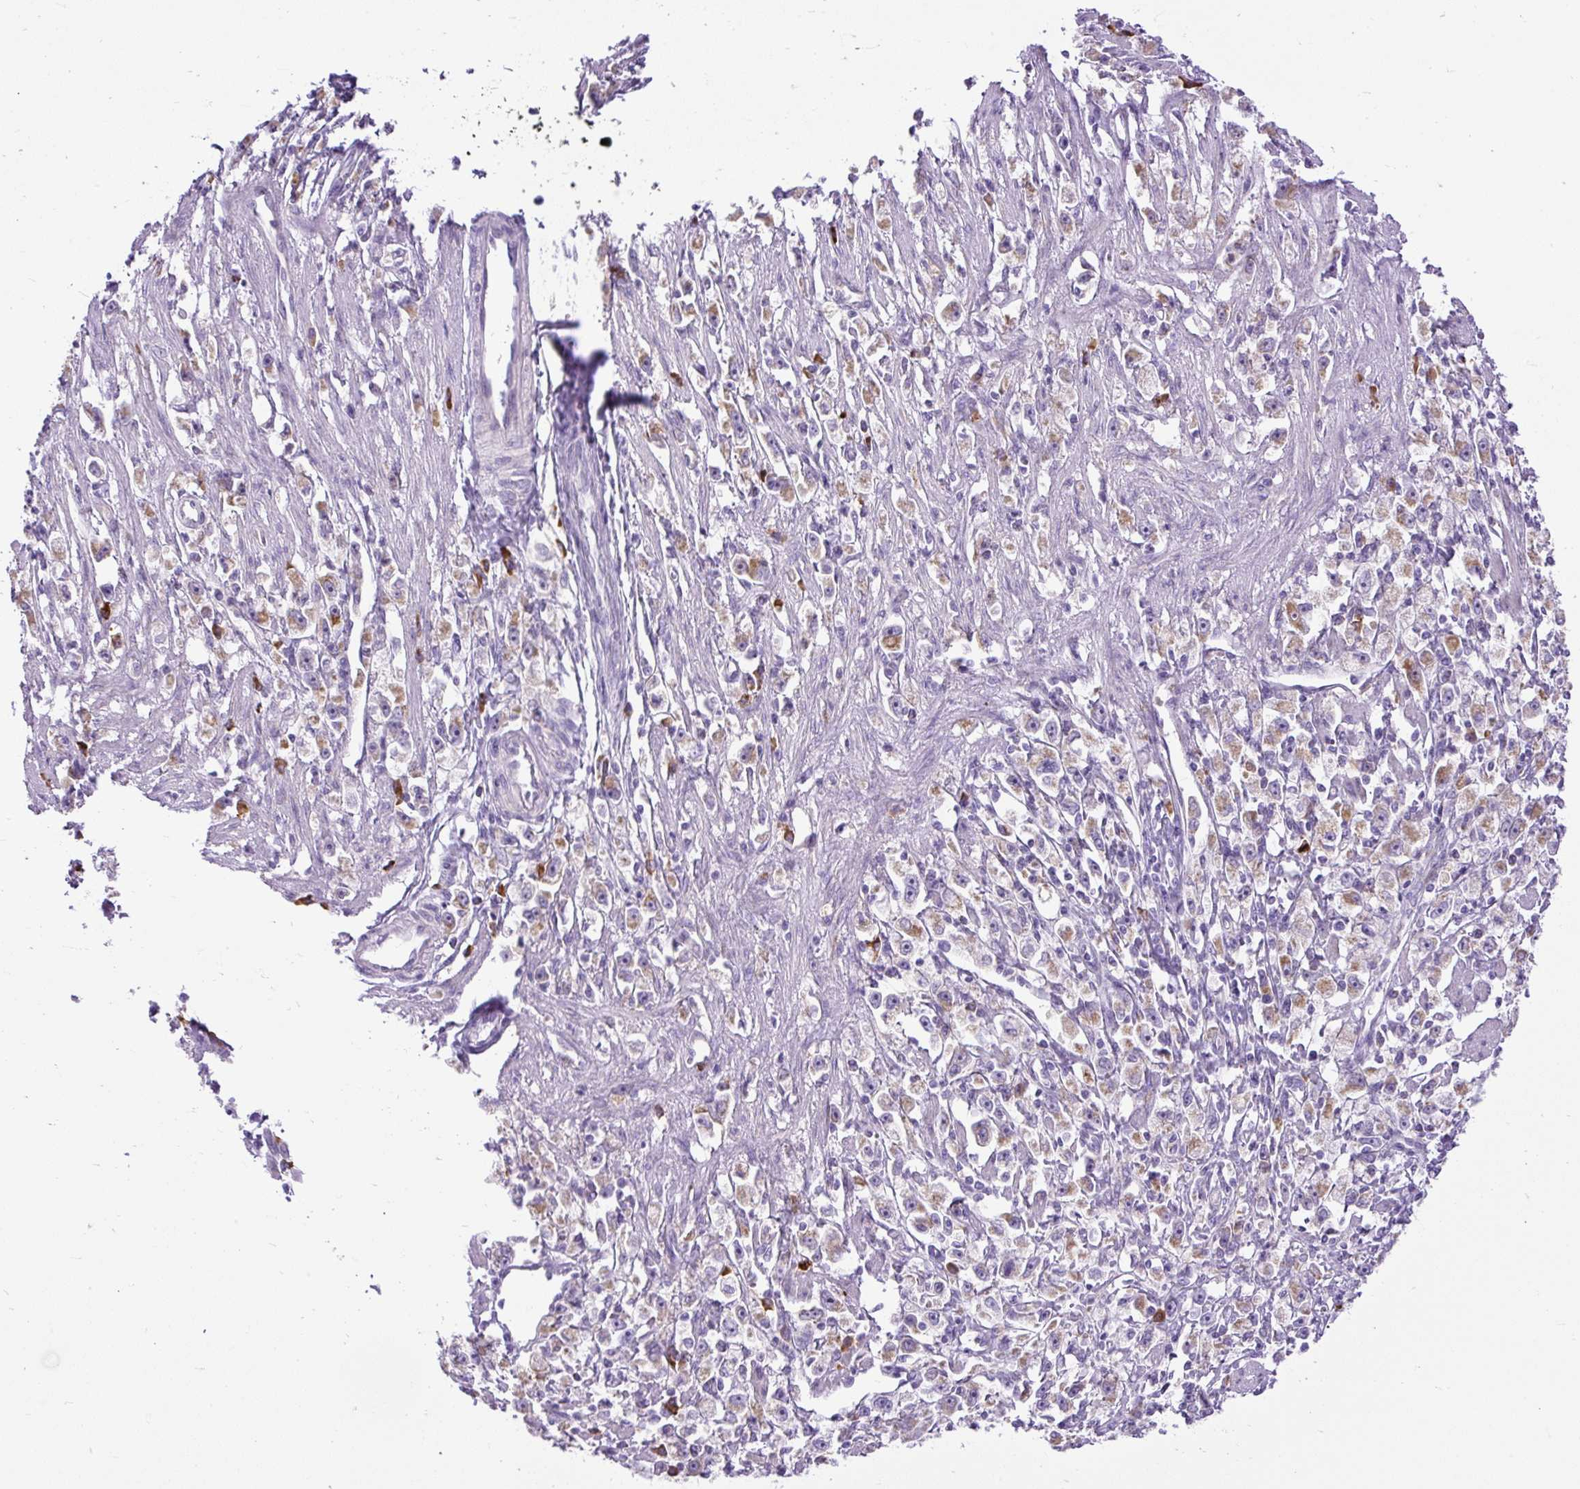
{"staining": {"intensity": "moderate", "quantity": "25%-75%", "location": "cytoplasmic/membranous"}, "tissue": "stomach cancer", "cell_type": "Tumor cells", "image_type": "cancer", "snomed": [{"axis": "morphology", "description": "Adenocarcinoma, NOS"}, {"axis": "topography", "description": "Stomach"}], "caption": "This is an image of immunohistochemistry (IHC) staining of adenocarcinoma (stomach), which shows moderate expression in the cytoplasmic/membranous of tumor cells.", "gene": "SYBU", "patient": {"sex": "female", "age": 59}}